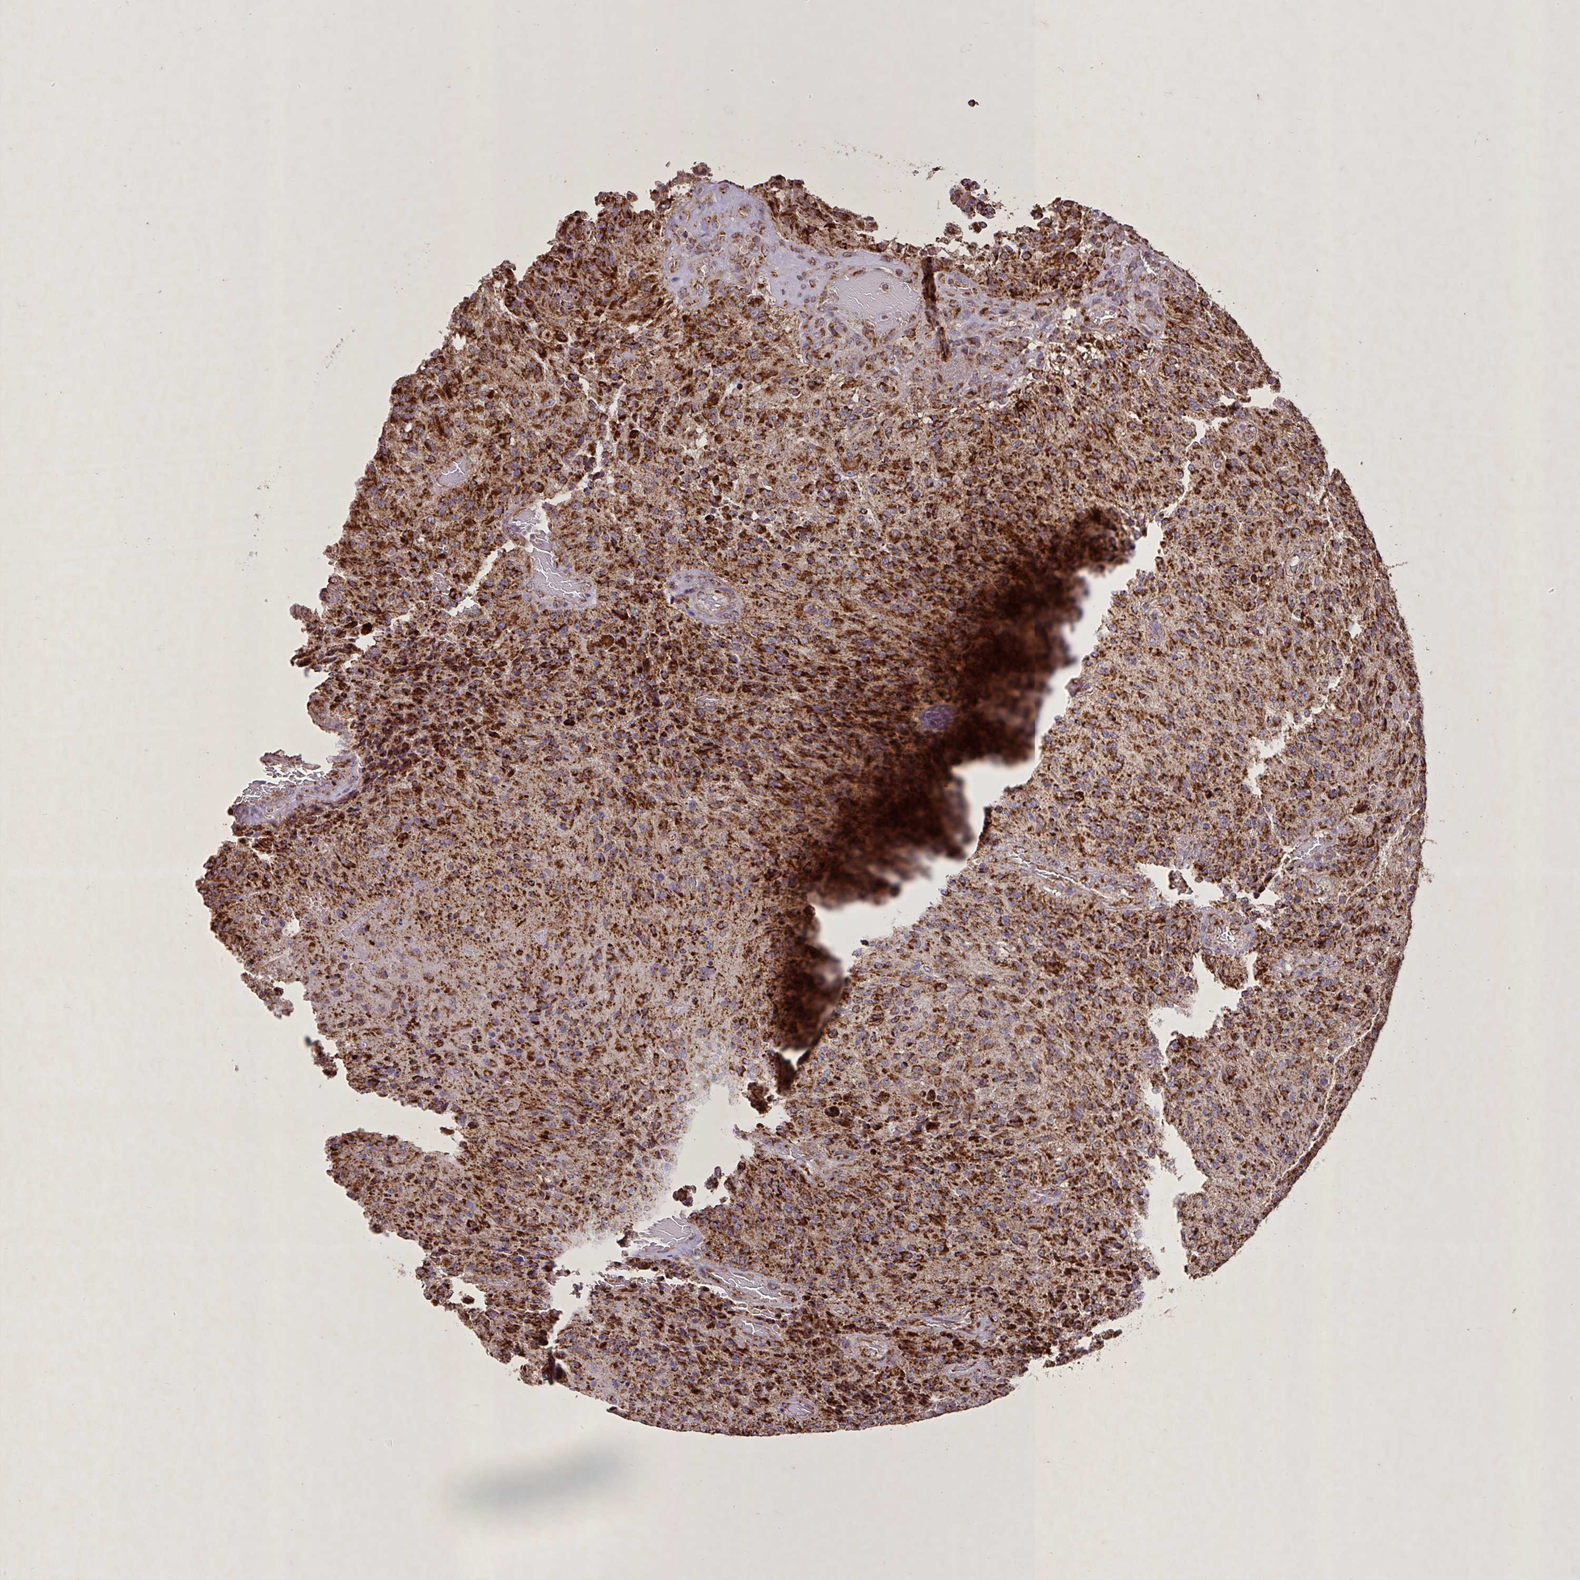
{"staining": {"intensity": "strong", "quantity": ">75%", "location": "cytoplasmic/membranous"}, "tissue": "glioma", "cell_type": "Tumor cells", "image_type": "cancer", "snomed": [{"axis": "morphology", "description": "Normal tissue, NOS"}, {"axis": "morphology", "description": "Glioma, malignant, High grade"}, {"axis": "topography", "description": "Cerebral cortex"}], "caption": "Strong cytoplasmic/membranous positivity is appreciated in about >75% of tumor cells in glioma.", "gene": "AGK", "patient": {"sex": "male", "age": 56}}